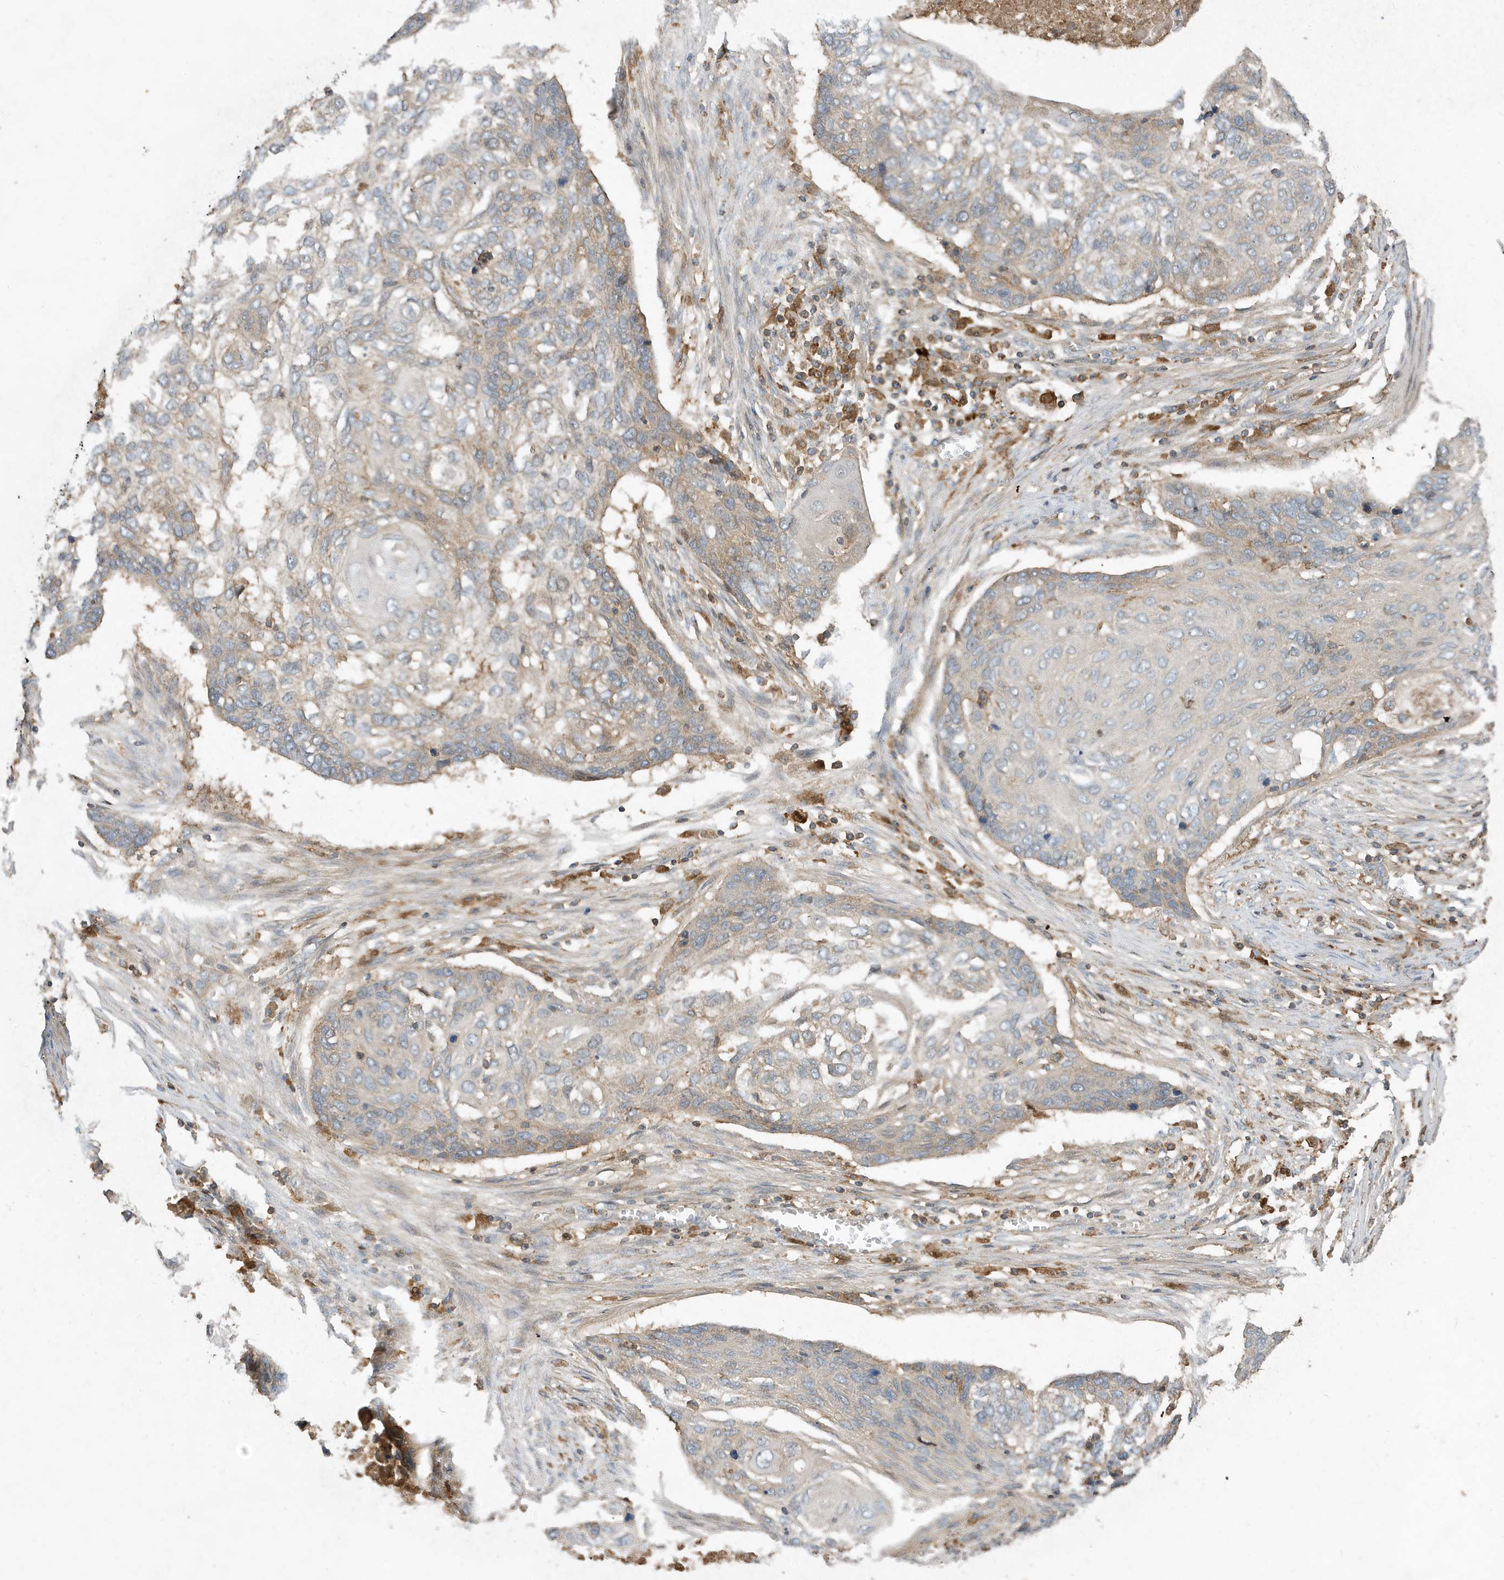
{"staining": {"intensity": "weak", "quantity": "<25%", "location": "cytoplasmic/membranous"}, "tissue": "lung cancer", "cell_type": "Tumor cells", "image_type": "cancer", "snomed": [{"axis": "morphology", "description": "Squamous cell carcinoma, NOS"}, {"axis": "topography", "description": "Lung"}], "caption": "Tumor cells show no significant positivity in lung cancer (squamous cell carcinoma). (DAB (3,3'-diaminobenzidine) IHC with hematoxylin counter stain).", "gene": "ABTB1", "patient": {"sex": "female", "age": 63}}